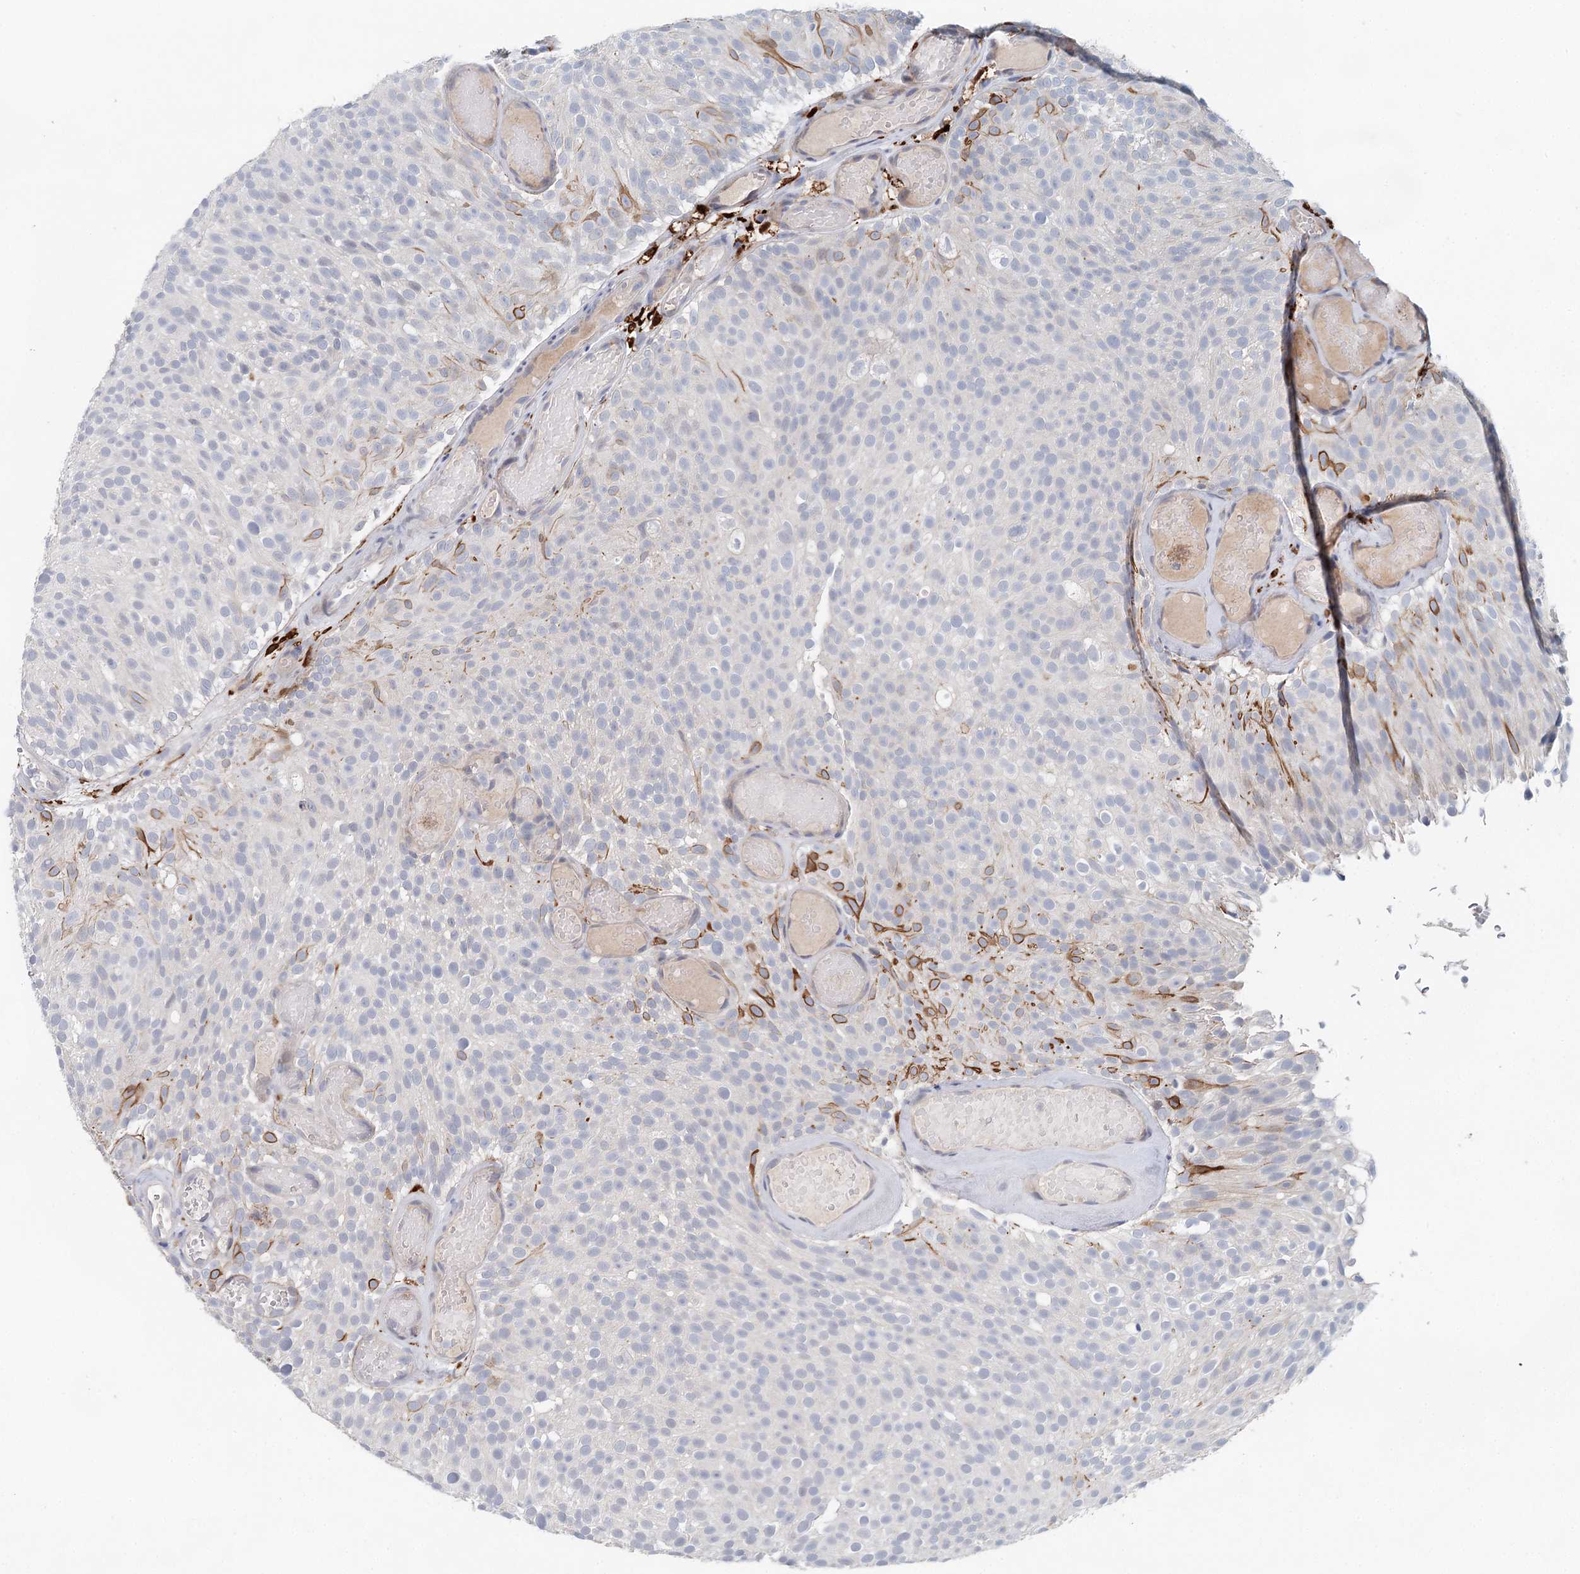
{"staining": {"intensity": "negative", "quantity": "none", "location": "none"}, "tissue": "urothelial cancer", "cell_type": "Tumor cells", "image_type": "cancer", "snomed": [{"axis": "morphology", "description": "Urothelial carcinoma, Low grade"}, {"axis": "topography", "description": "Urinary bladder"}], "caption": "Urothelial cancer stained for a protein using IHC reveals no staining tumor cells.", "gene": "SLC19A3", "patient": {"sex": "male", "age": 78}}